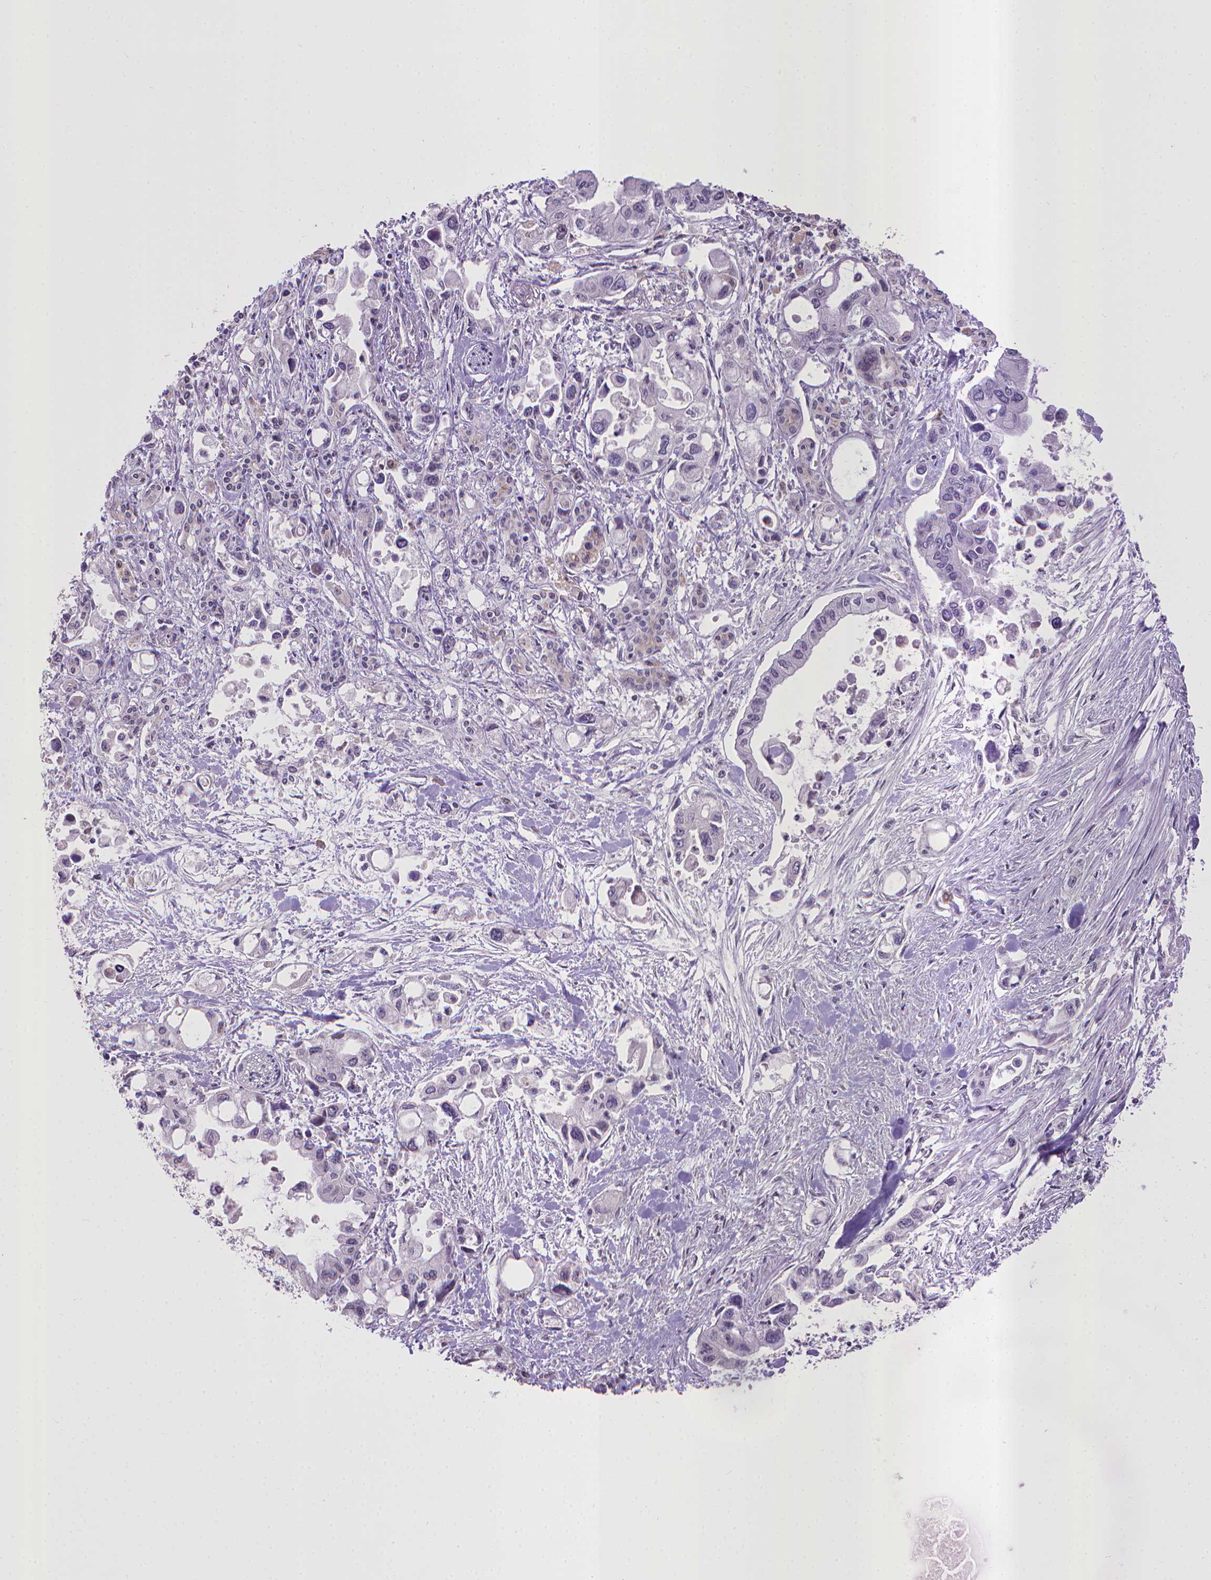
{"staining": {"intensity": "negative", "quantity": "none", "location": "none"}, "tissue": "pancreatic cancer", "cell_type": "Tumor cells", "image_type": "cancer", "snomed": [{"axis": "morphology", "description": "Adenocarcinoma, NOS"}, {"axis": "topography", "description": "Pancreas"}], "caption": "Pancreatic adenocarcinoma stained for a protein using IHC displays no staining tumor cells.", "gene": "CPM", "patient": {"sex": "female", "age": 61}}